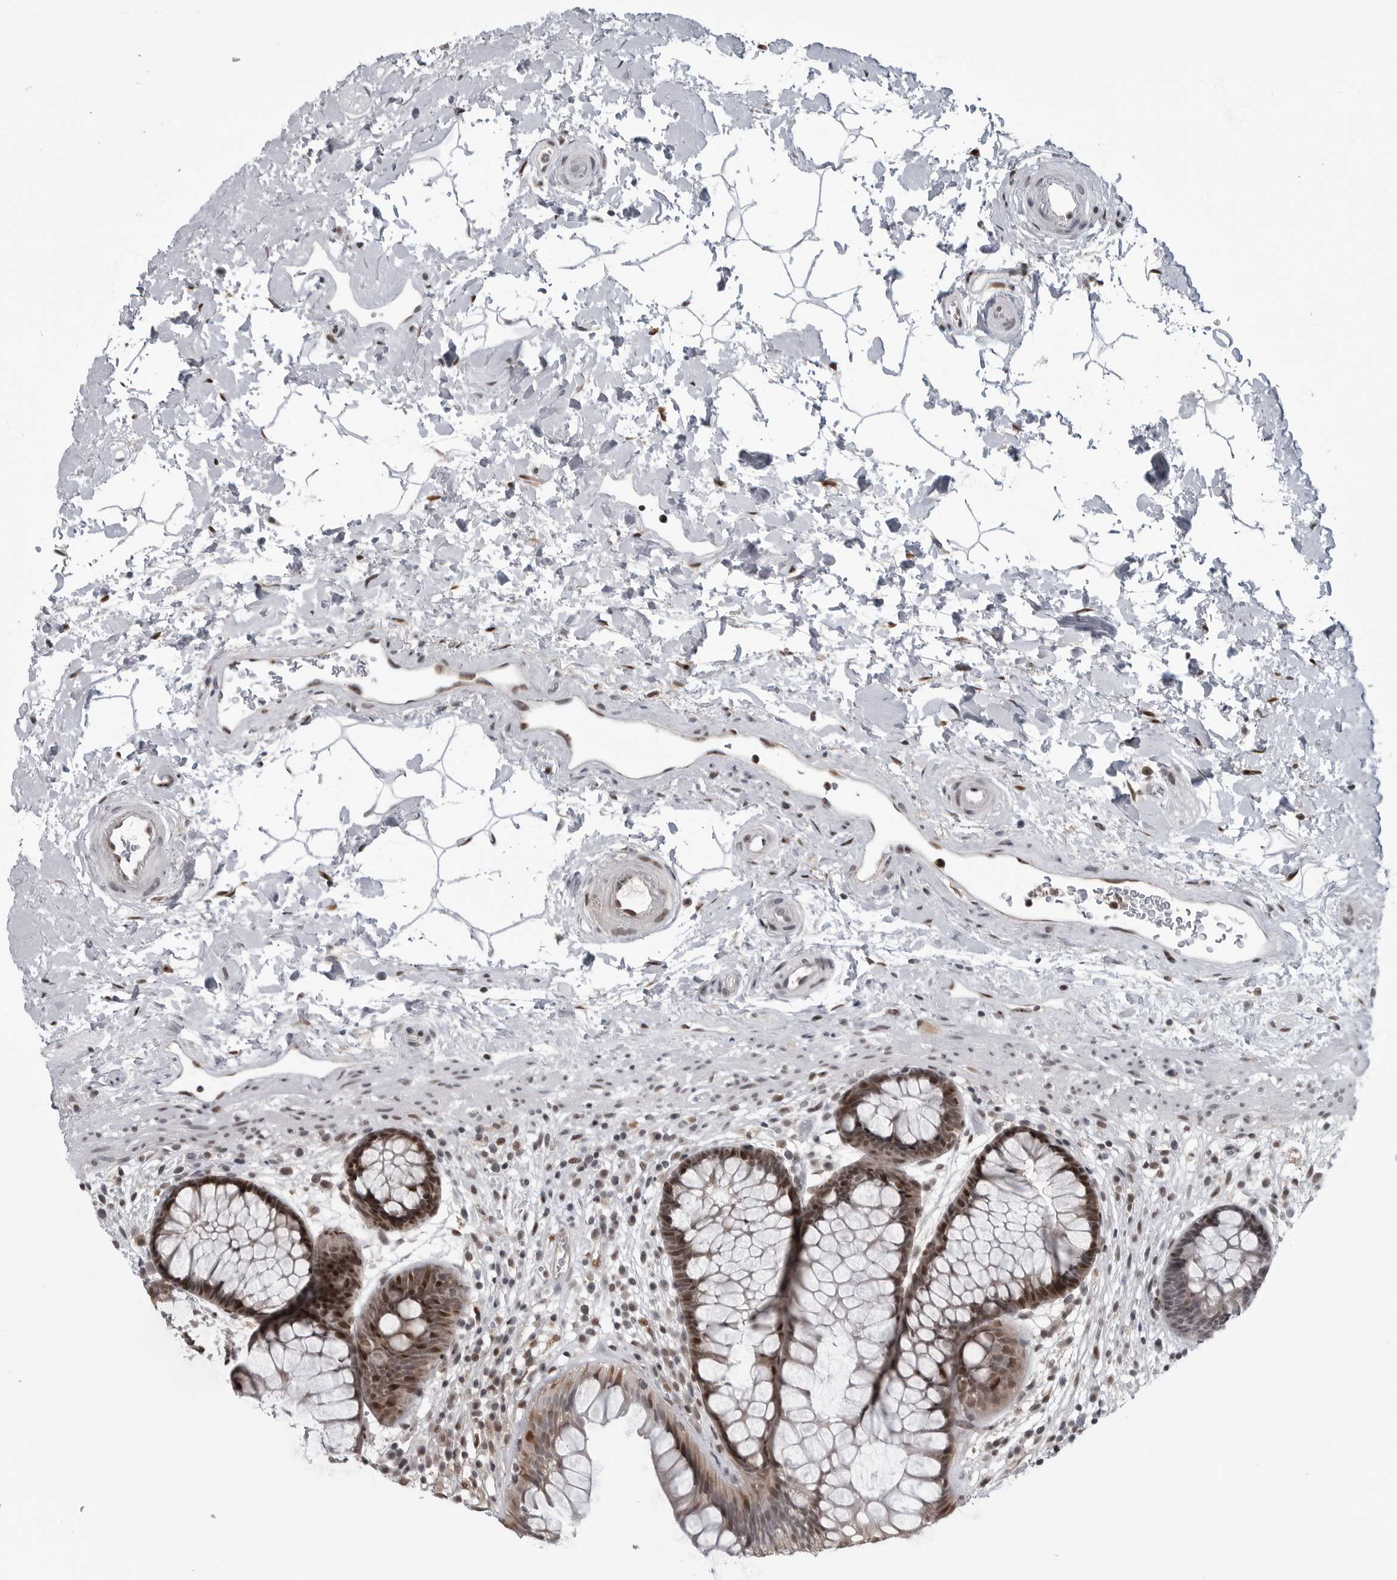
{"staining": {"intensity": "strong", "quantity": "25%-75%", "location": "nuclear"}, "tissue": "rectum", "cell_type": "Glandular cells", "image_type": "normal", "snomed": [{"axis": "morphology", "description": "Normal tissue, NOS"}, {"axis": "topography", "description": "Rectum"}], "caption": "Immunohistochemical staining of benign rectum demonstrates strong nuclear protein expression in approximately 25%-75% of glandular cells. The protein is shown in brown color, while the nuclei are stained blue.", "gene": "C8orf58", "patient": {"sex": "male", "age": 51}}